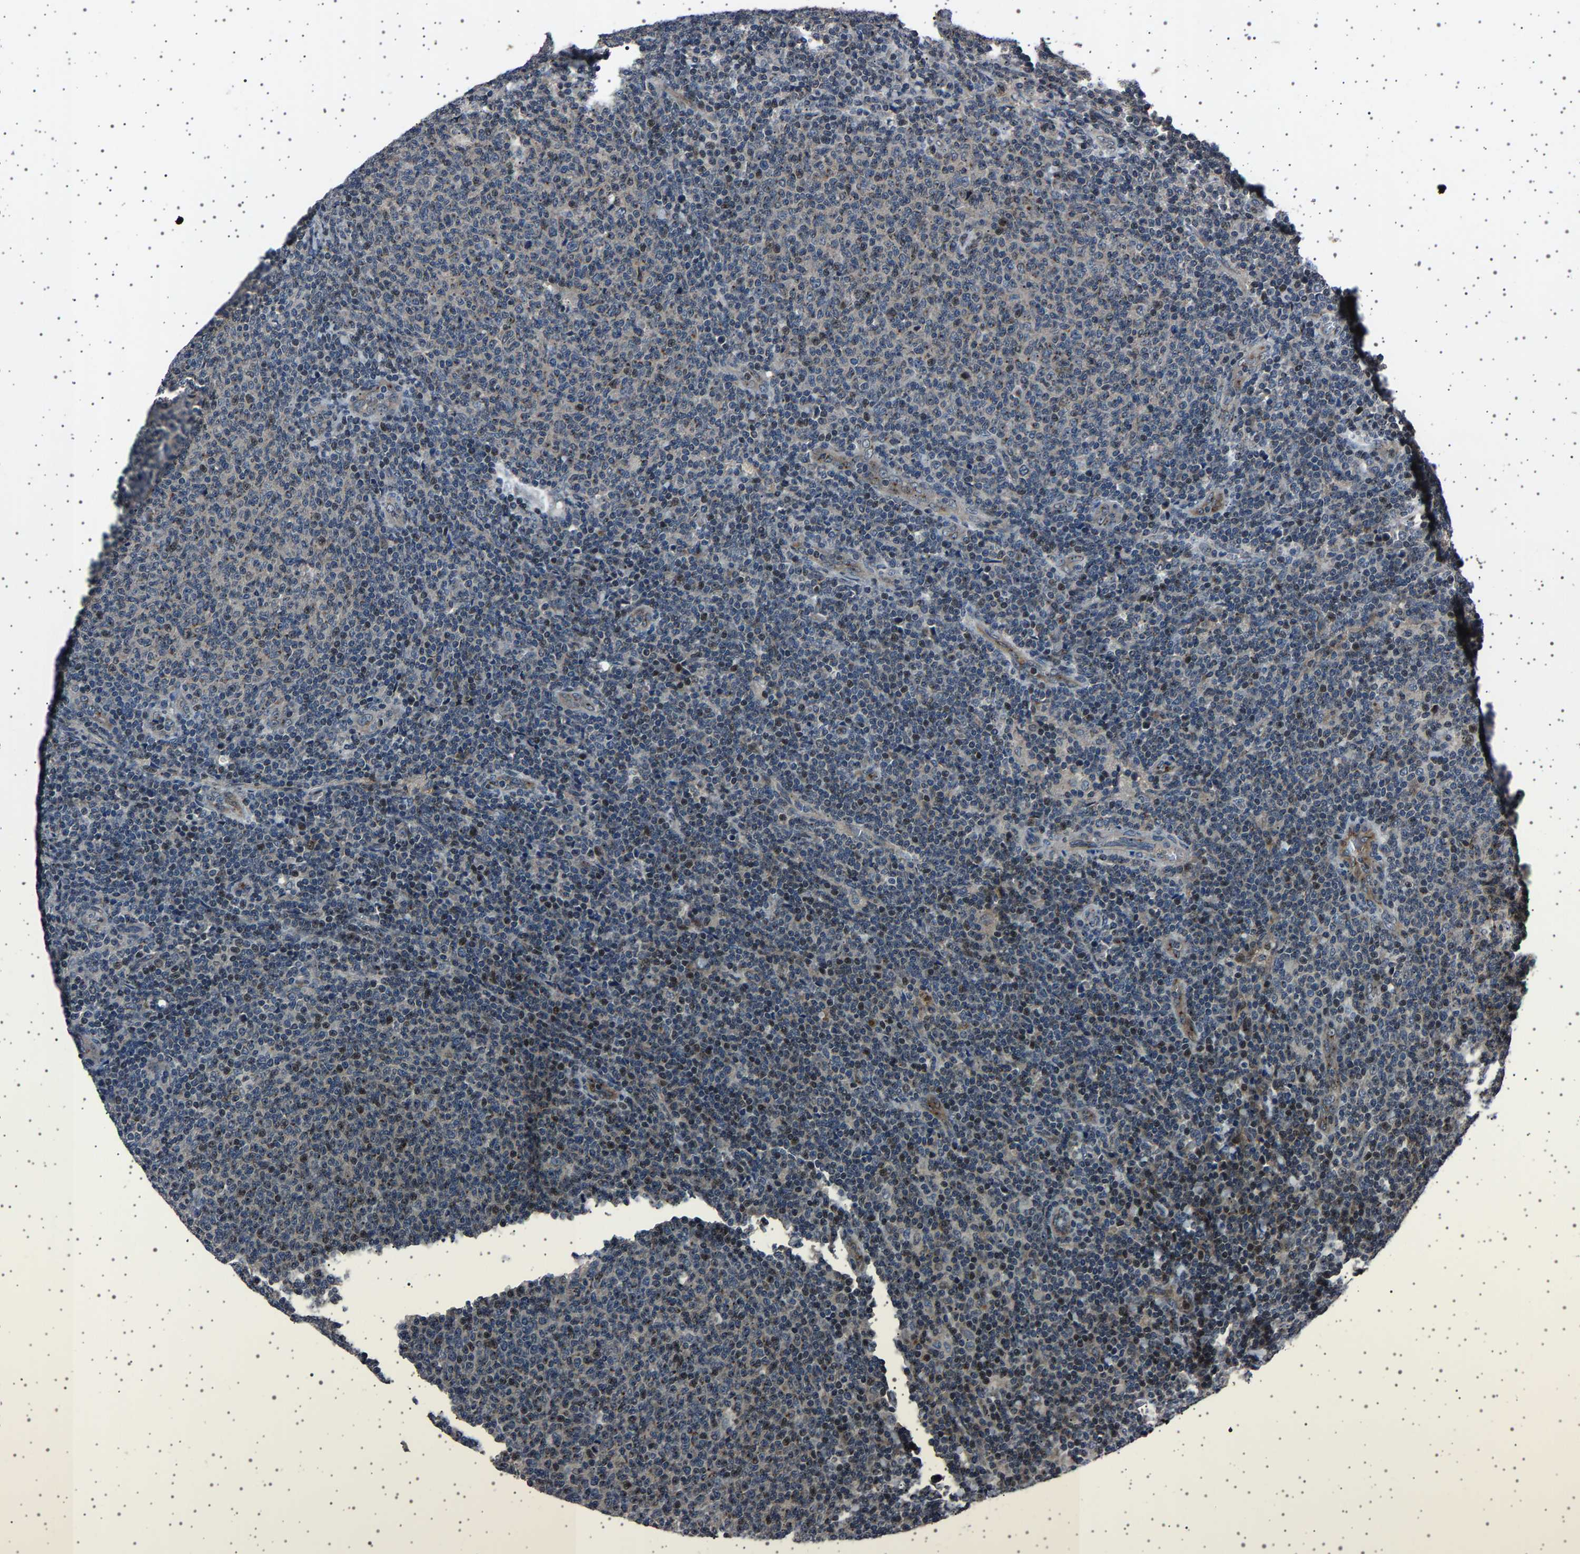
{"staining": {"intensity": "weak", "quantity": "25%-75%", "location": "cytoplasmic/membranous"}, "tissue": "lymphoma", "cell_type": "Tumor cells", "image_type": "cancer", "snomed": [{"axis": "morphology", "description": "Malignant lymphoma, non-Hodgkin's type, Low grade"}, {"axis": "topography", "description": "Lymph node"}], "caption": "The micrograph reveals a brown stain indicating the presence of a protein in the cytoplasmic/membranous of tumor cells in low-grade malignant lymphoma, non-Hodgkin's type.", "gene": "NCKAP1", "patient": {"sex": "male", "age": 66}}